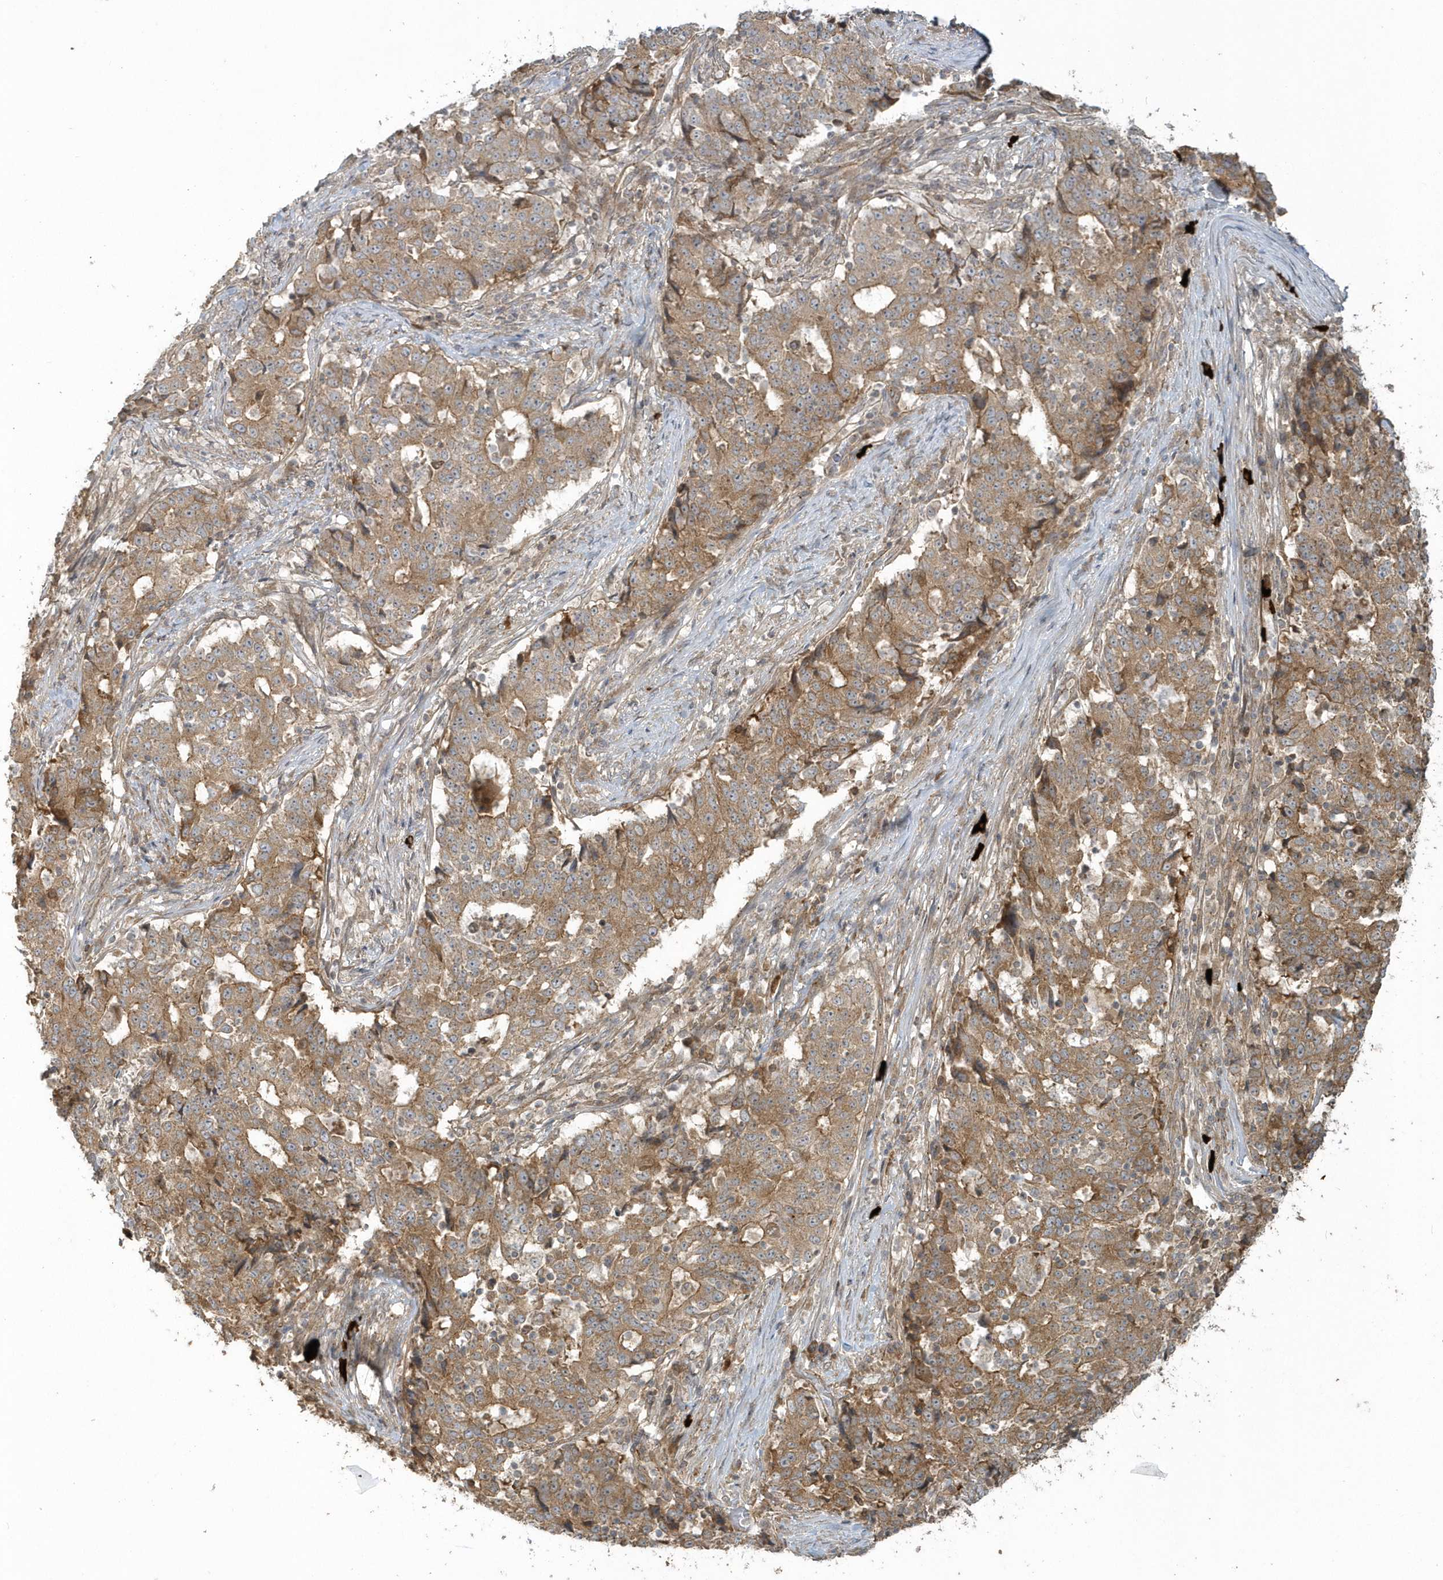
{"staining": {"intensity": "moderate", "quantity": ">75%", "location": "cytoplasmic/membranous"}, "tissue": "stomach cancer", "cell_type": "Tumor cells", "image_type": "cancer", "snomed": [{"axis": "morphology", "description": "Adenocarcinoma, NOS"}, {"axis": "topography", "description": "Stomach"}], "caption": "Immunohistochemical staining of human adenocarcinoma (stomach) demonstrates moderate cytoplasmic/membranous protein positivity in approximately >75% of tumor cells. (DAB (3,3'-diaminobenzidine) IHC, brown staining for protein, blue staining for nuclei).", "gene": "STIM2", "patient": {"sex": "male", "age": 59}}